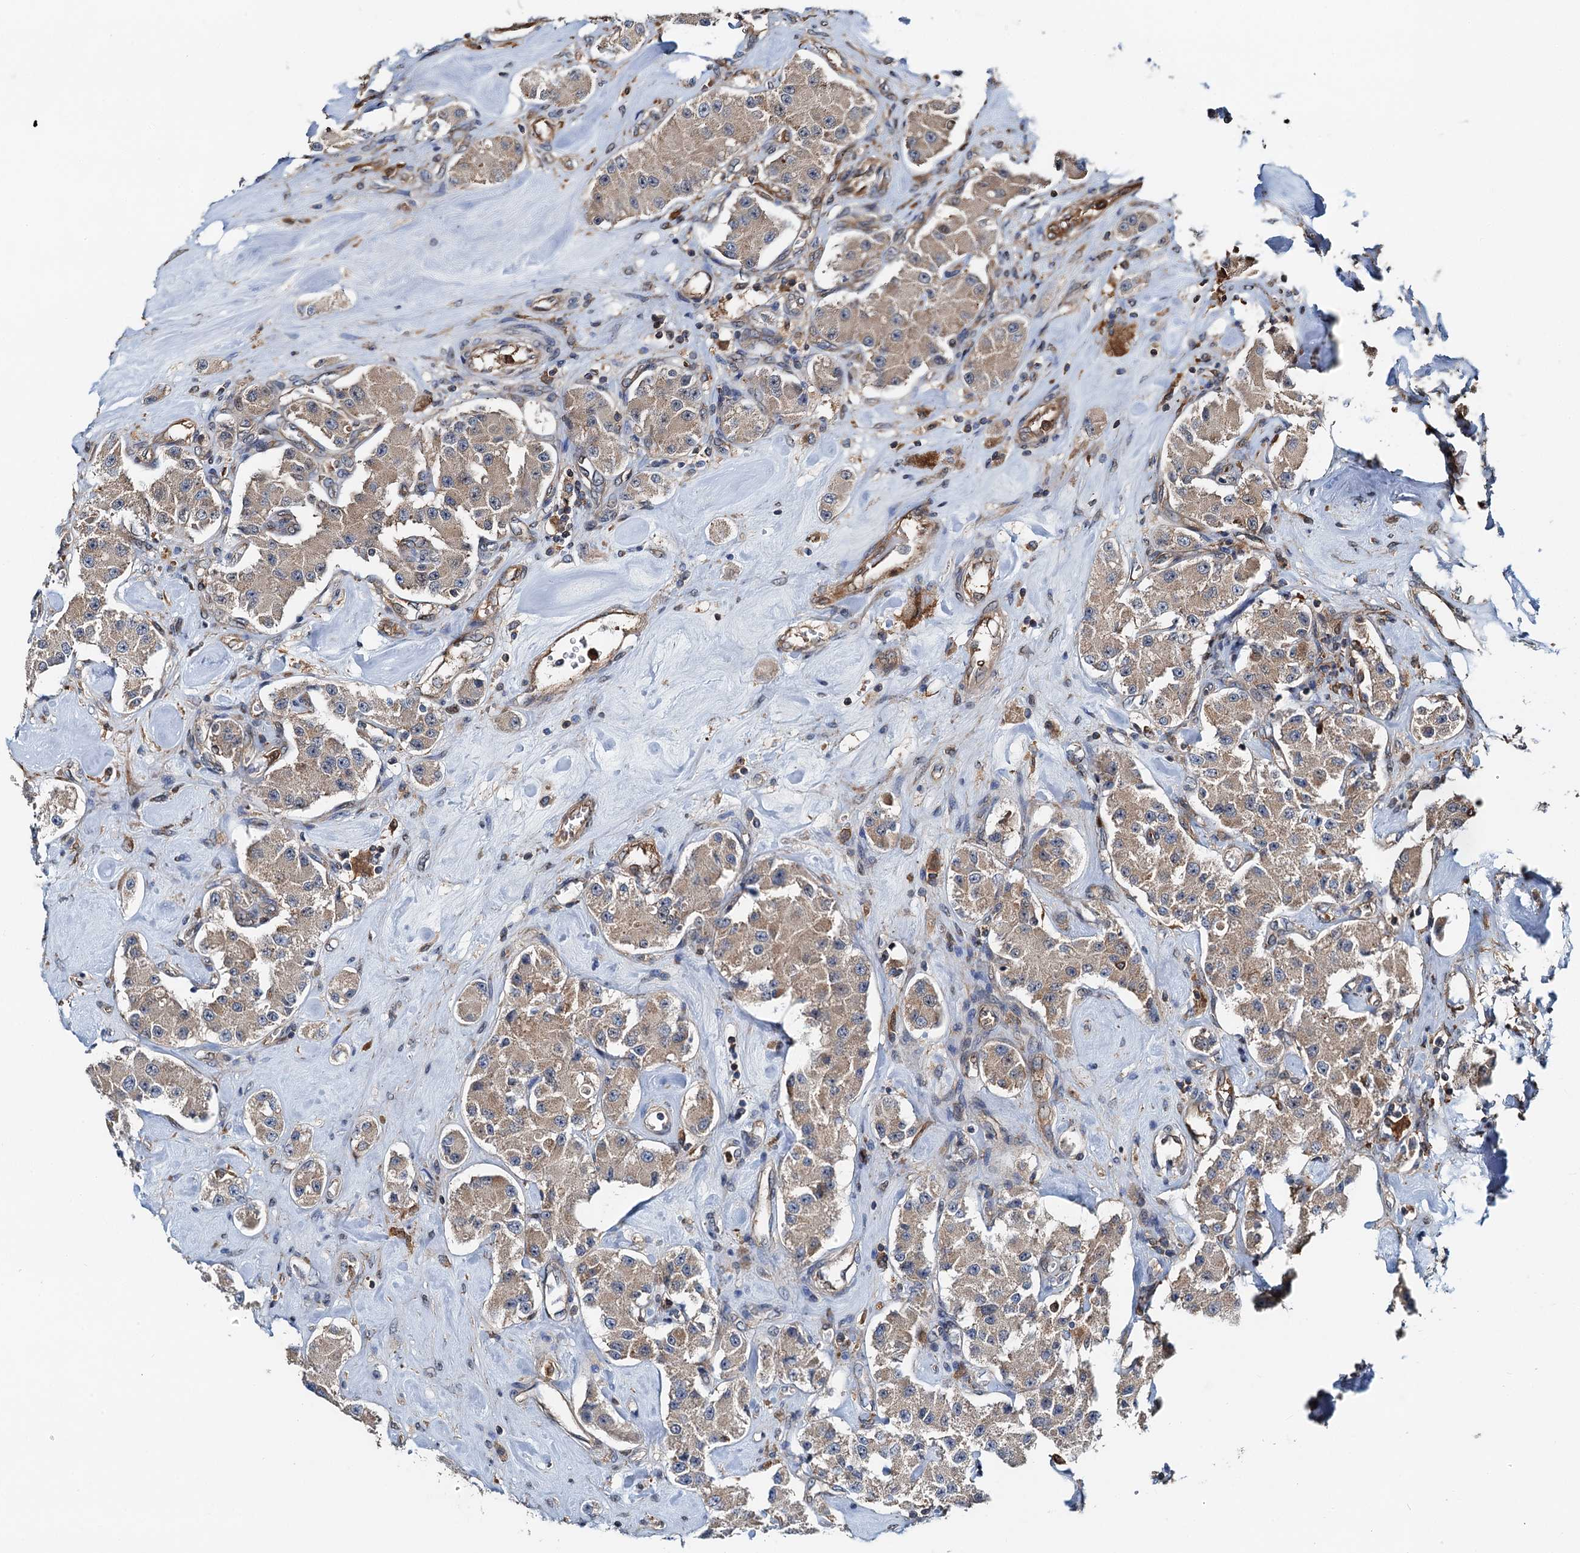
{"staining": {"intensity": "weak", "quantity": "25%-75%", "location": "cytoplasmic/membranous"}, "tissue": "carcinoid", "cell_type": "Tumor cells", "image_type": "cancer", "snomed": [{"axis": "morphology", "description": "Carcinoid, malignant, NOS"}, {"axis": "topography", "description": "Pancreas"}], "caption": "This image exhibits carcinoid stained with IHC to label a protein in brown. The cytoplasmic/membranous of tumor cells show weak positivity for the protein. Nuclei are counter-stained blue.", "gene": "USP6NL", "patient": {"sex": "male", "age": 41}}